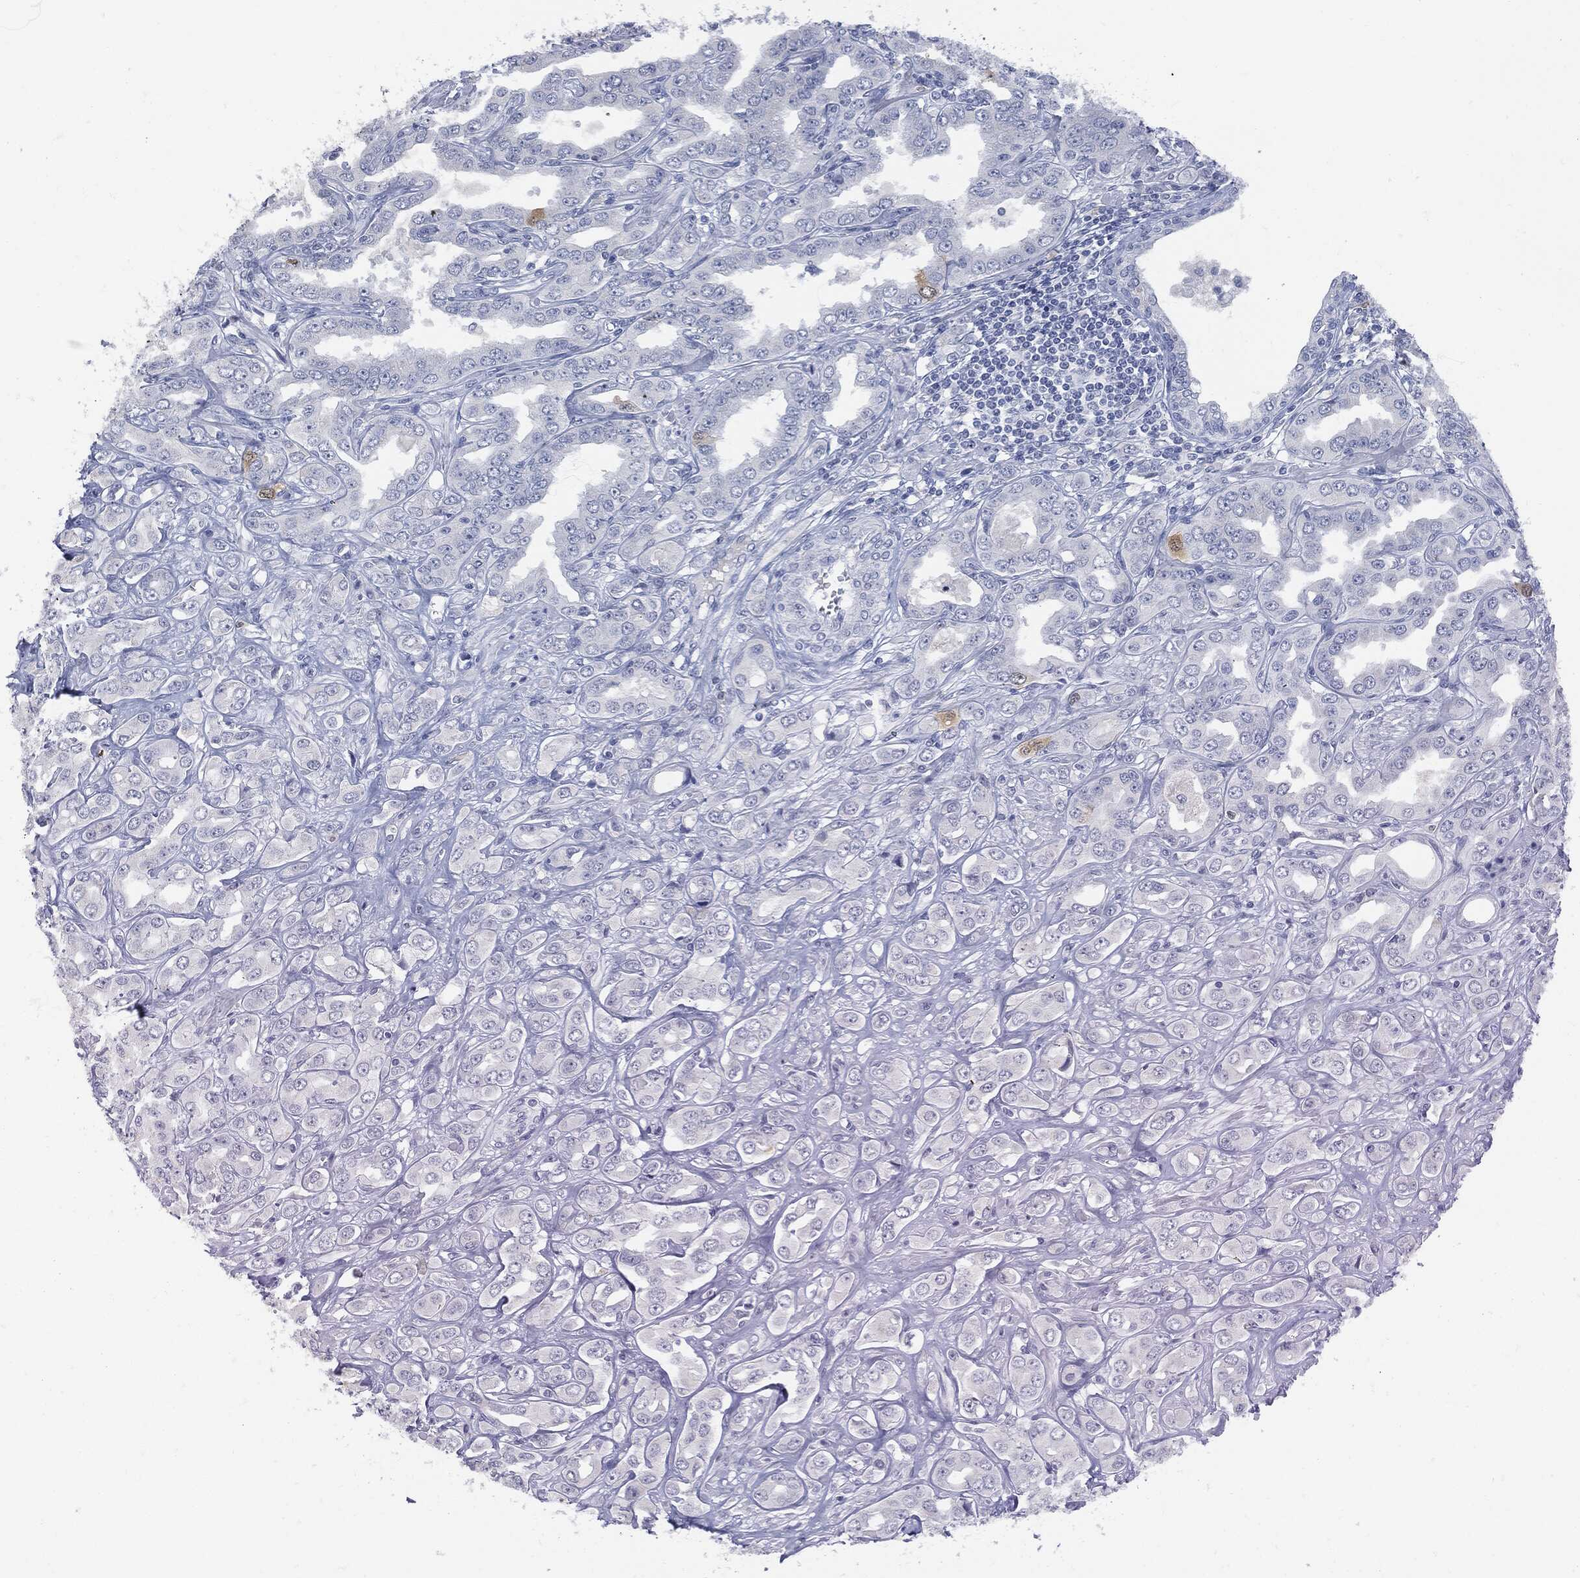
{"staining": {"intensity": "moderate", "quantity": "<25%", "location": "cytoplasmic/membranous"}, "tissue": "prostate cancer", "cell_type": "Tumor cells", "image_type": "cancer", "snomed": [{"axis": "morphology", "description": "Adenocarcinoma, NOS"}, {"axis": "topography", "description": "Prostate and seminal vesicle, NOS"}, {"axis": "topography", "description": "Prostate"}], "caption": "This is a histology image of IHC staining of prostate cancer (adenocarcinoma), which shows moderate expression in the cytoplasmic/membranous of tumor cells.", "gene": "UBE2C", "patient": {"sex": "male", "age": 69}}